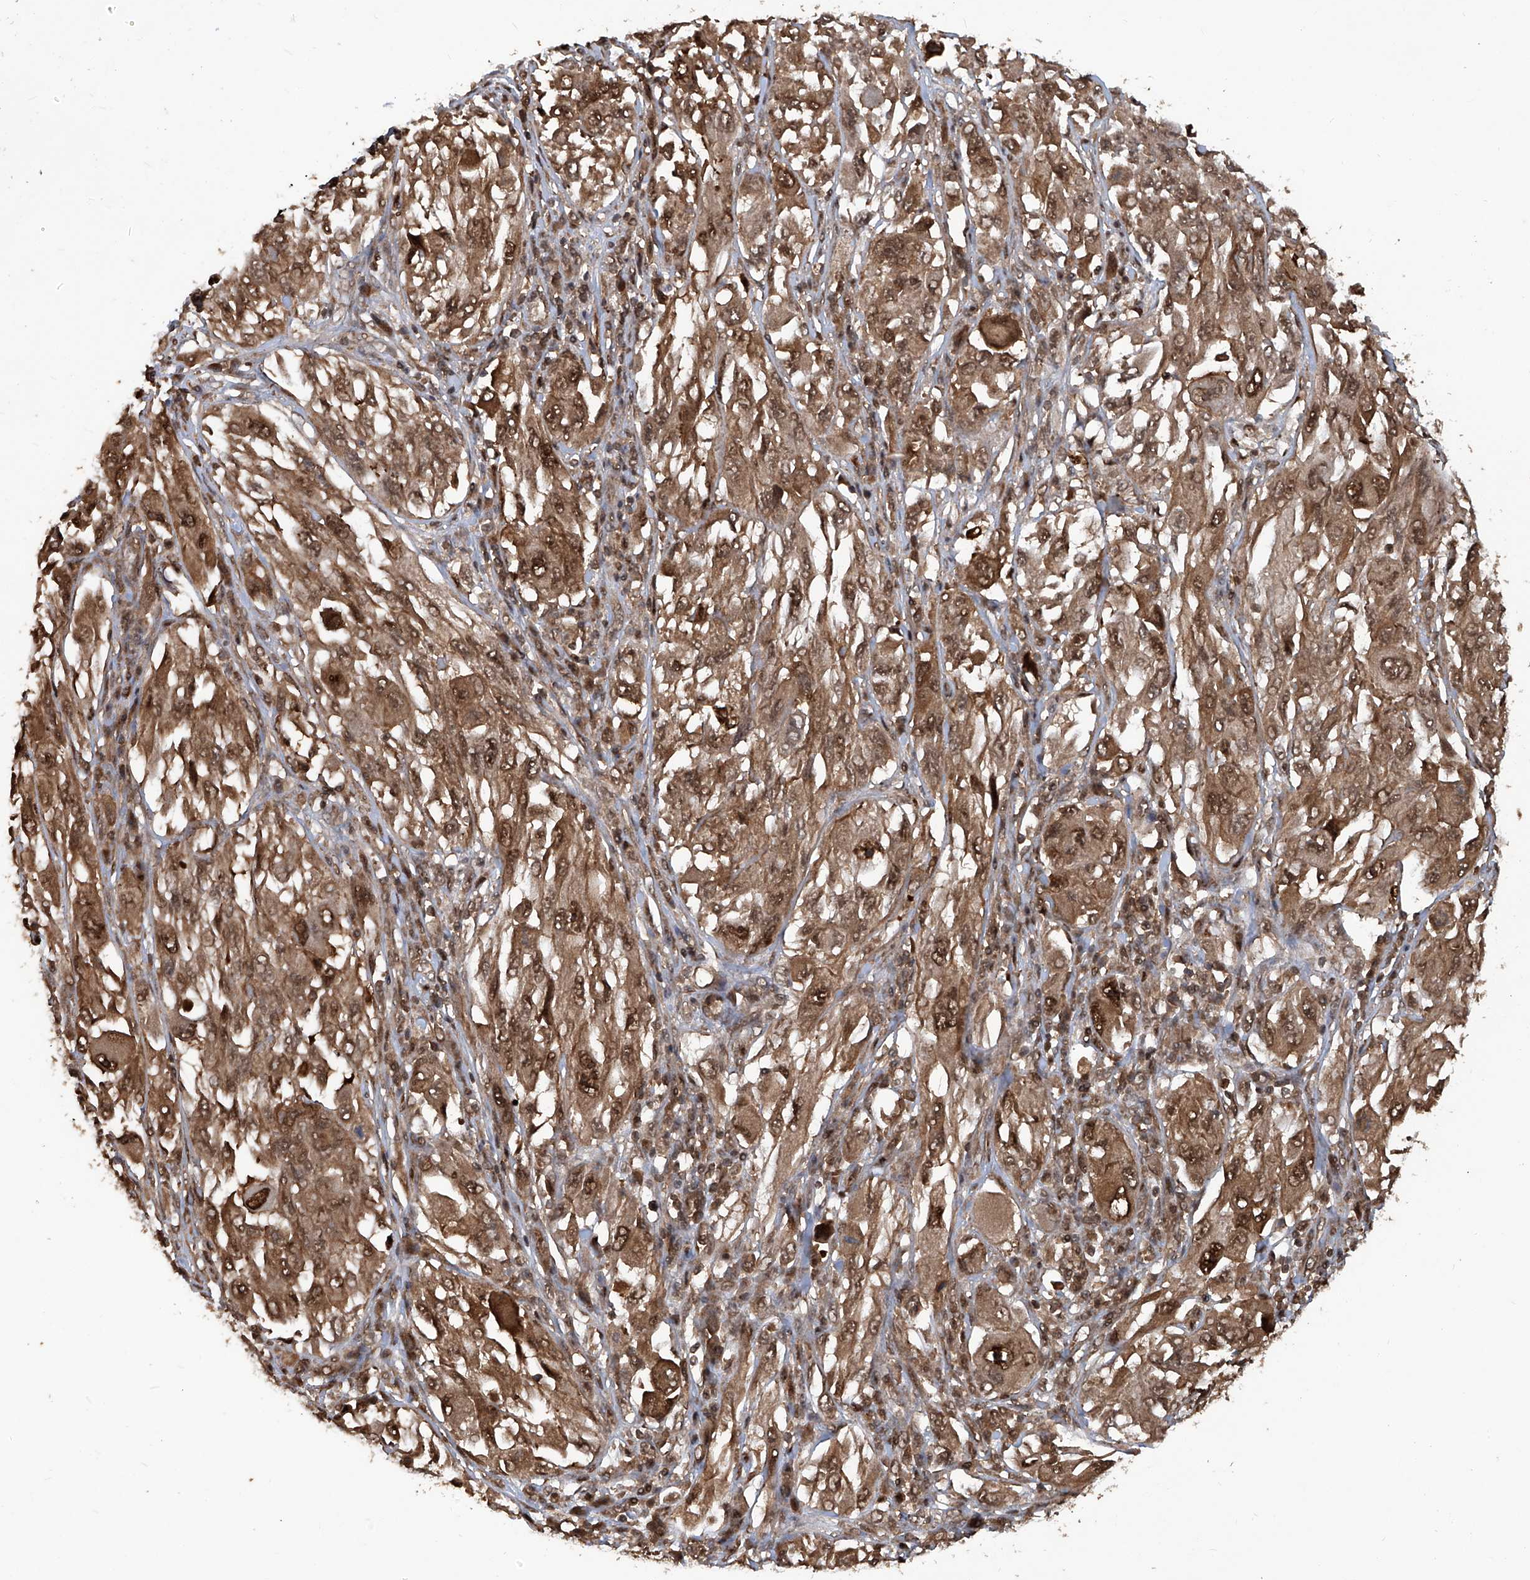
{"staining": {"intensity": "moderate", "quantity": ">75%", "location": "cytoplasmic/membranous,nuclear"}, "tissue": "melanoma", "cell_type": "Tumor cells", "image_type": "cancer", "snomed": [{"axis": "morphology", "description": "Malignant melanoma, NOS"}, {"axis": "topography", "description": "Skin"}], "caption": "IHC of human malignant melanoma exhibits medium levels of moderate cytoplasmic/membranous and nuclear staining in approximately >75% of tumor cells.", "gene": "PSMB1", "patient": {"sex": "female", "age": 91}}